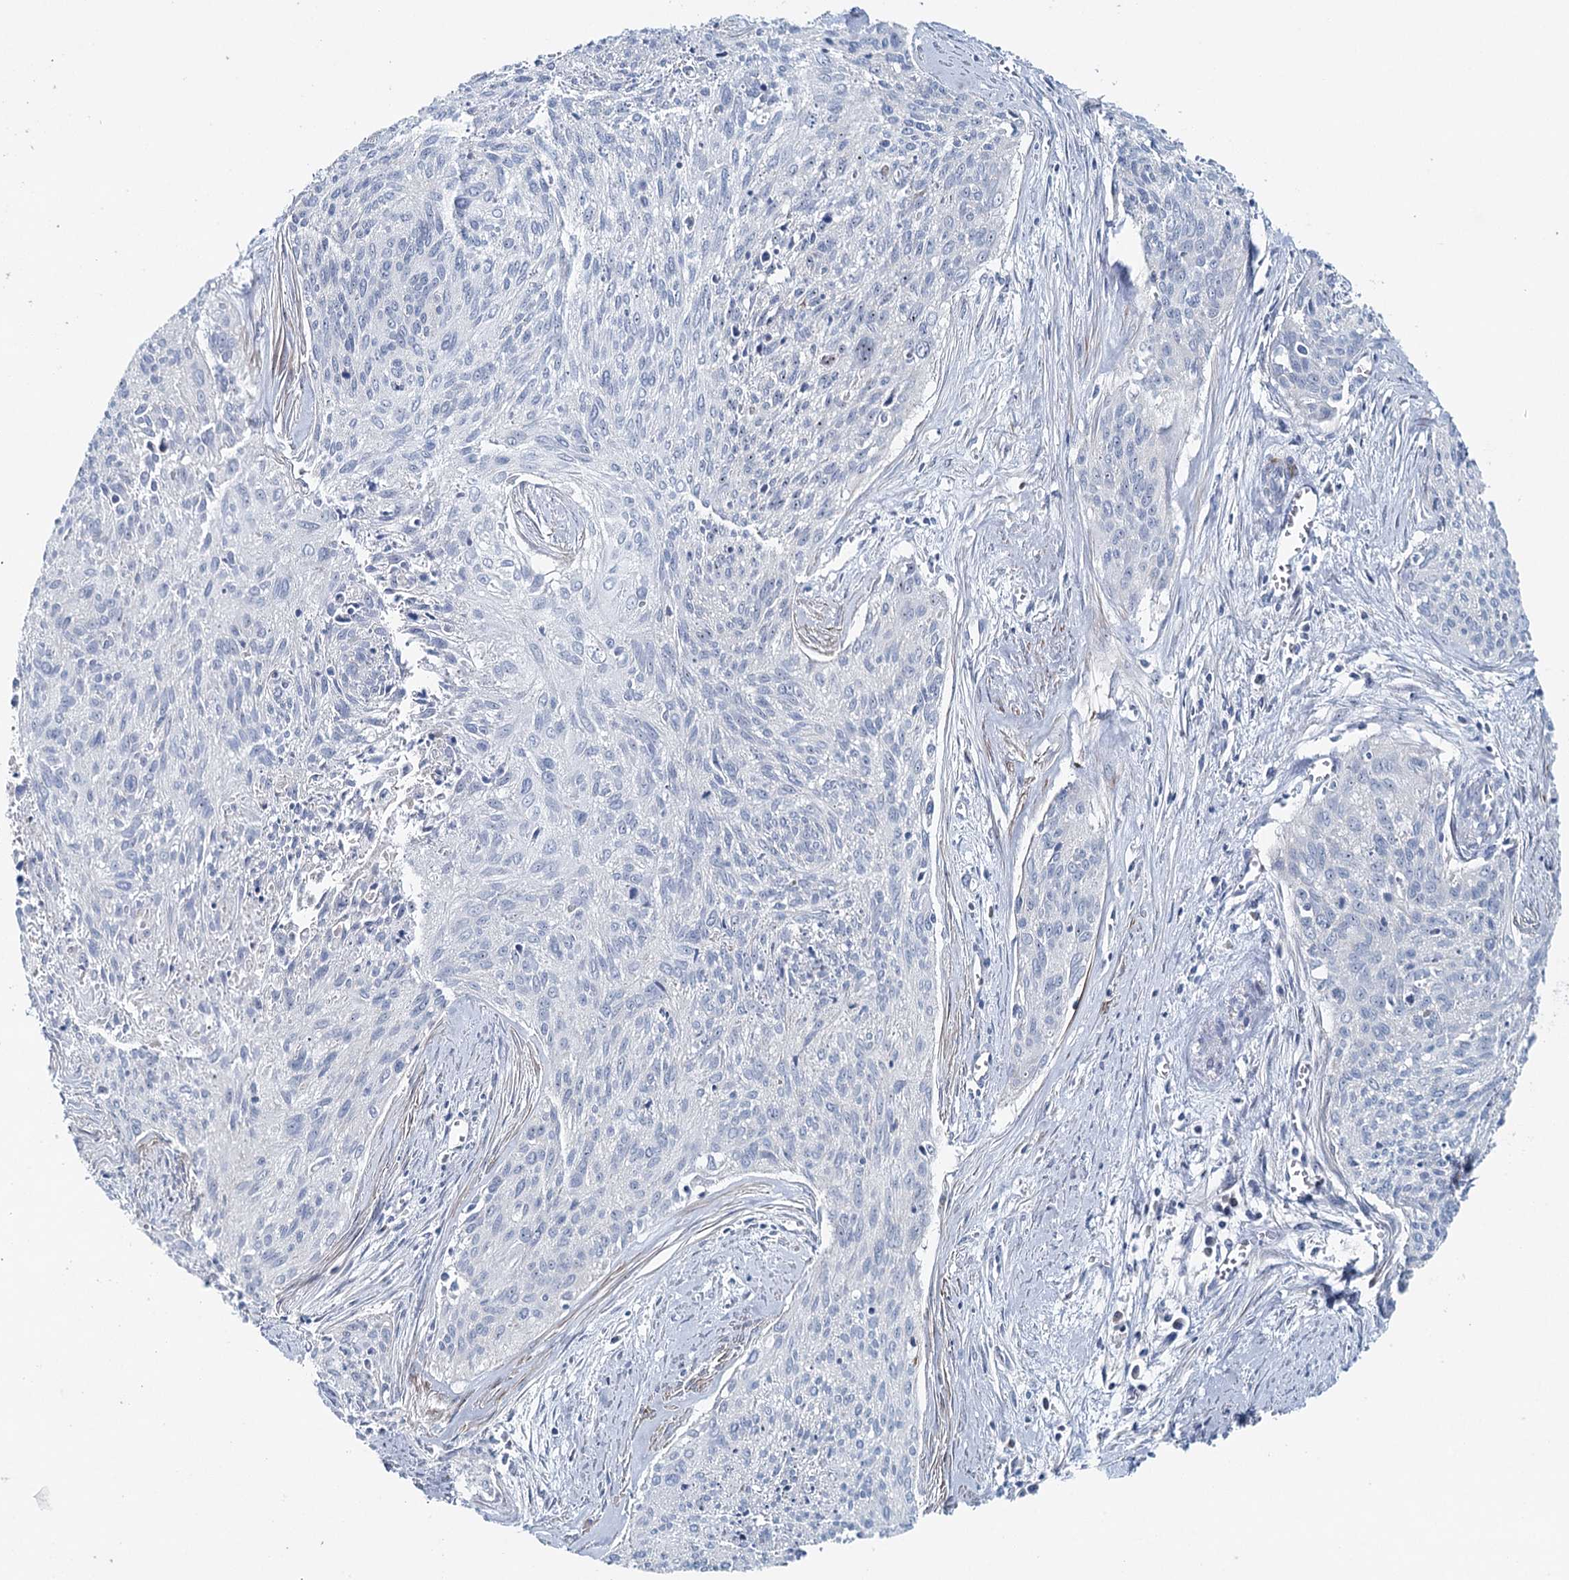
{"staining": {"intensity": "negative", "quantity": "none", "location": "none"}, "tissue": "cervical cancer", "cell_type": "Tumor cells", "image_type": "cancer", "snomed": [{"axis": "morphology", "description": "Squamous cell carcinoma, NOS"}, {"axis": "topography", "description": "Cervix"}], "caption": "Cervical cancer (squamous cell carcinoma) was stained to show a protein in brown. There is no significant staining in tumor cells.", "gene": "RBM43", "patient": {"sex": "female", "age": 55}}